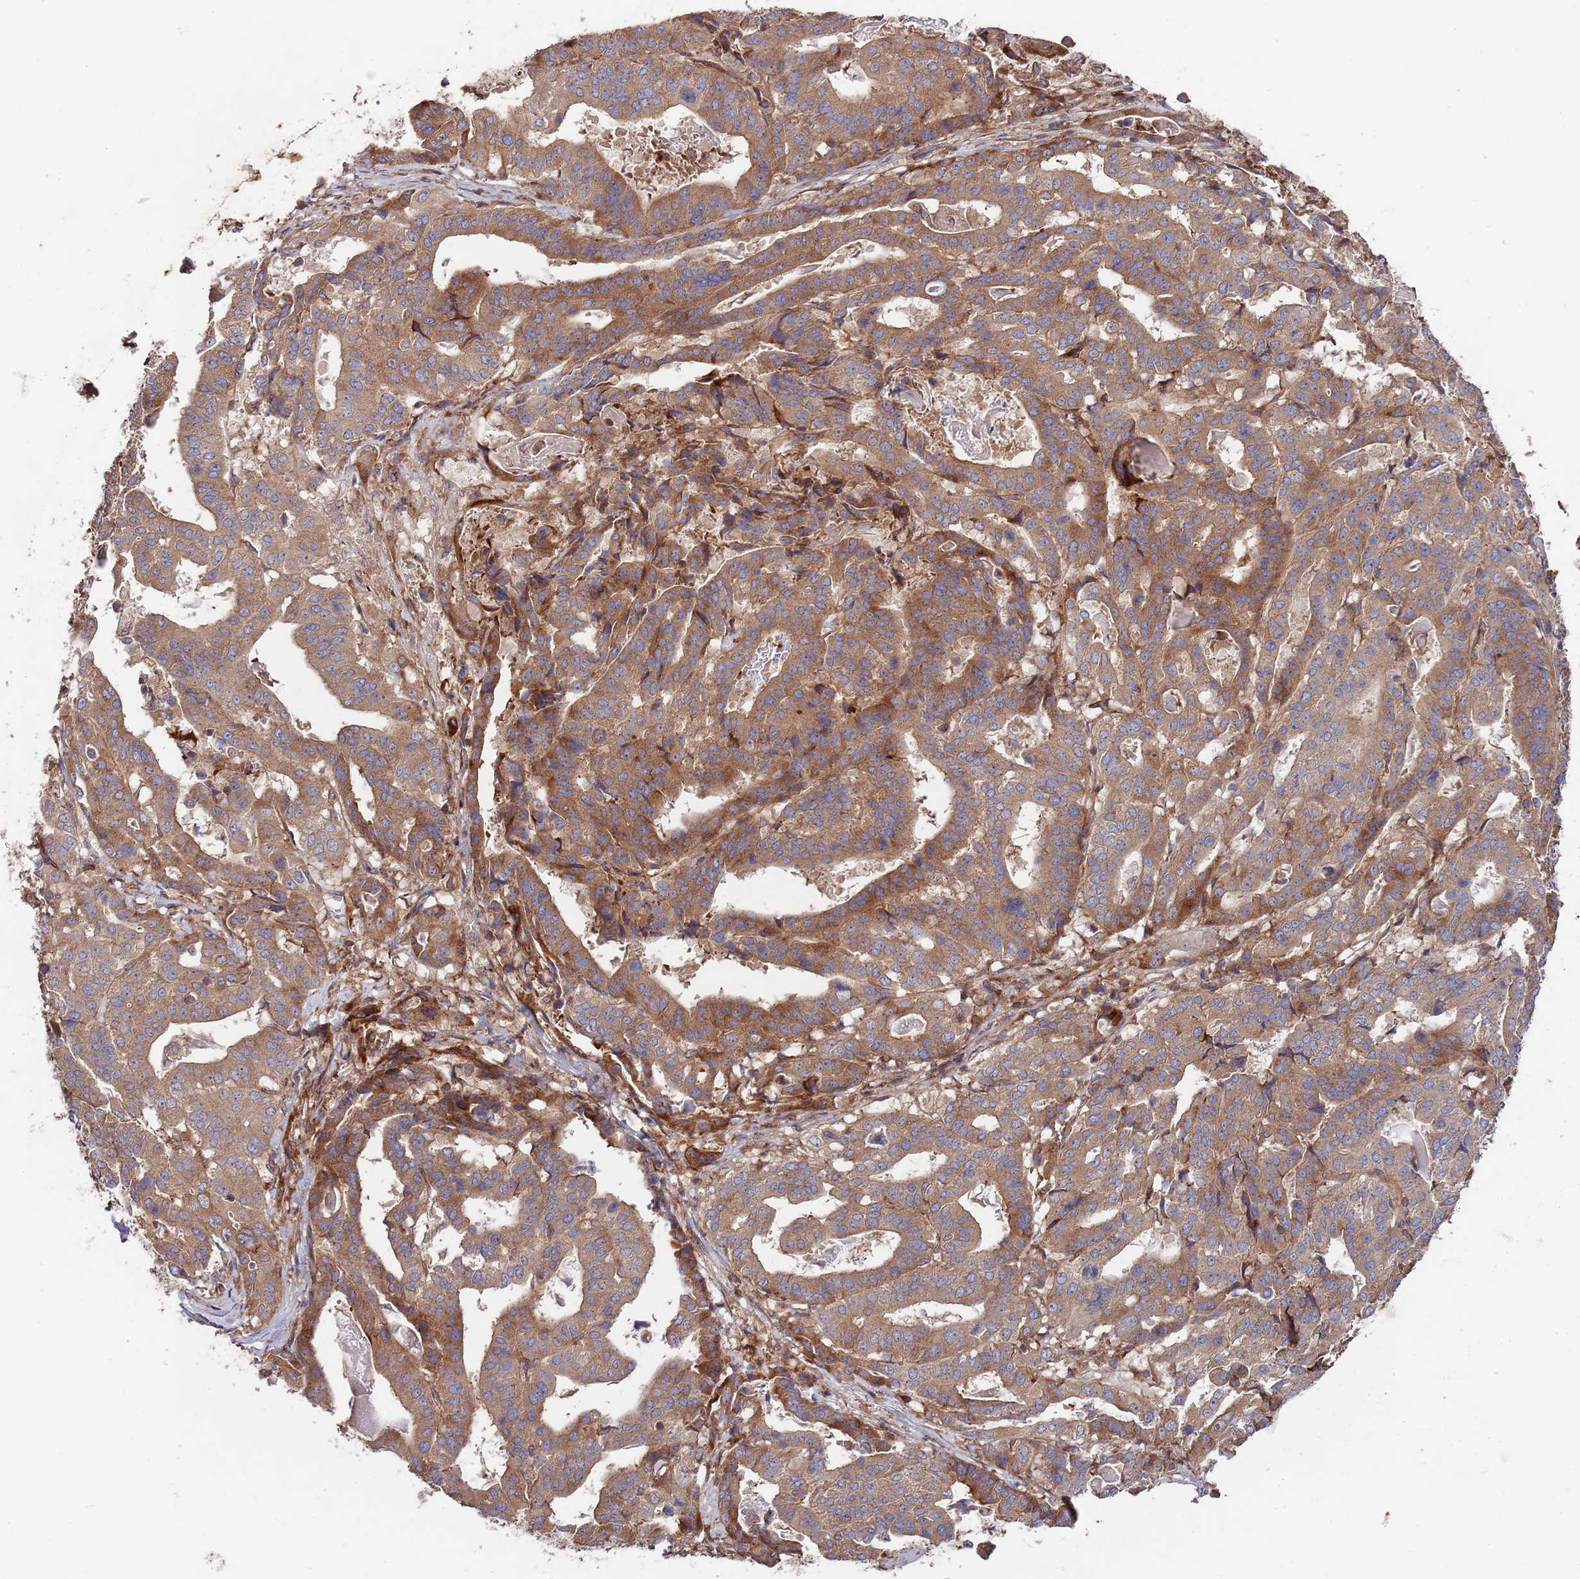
{"staining": {"intensity": "moderate", "quantity": ">75%", "location": "cytoplasmic/membranous"}, "tissue": "stomach cancer", "cell_type": "Tumor cells", "image_type": "cancer", "snomed": [{"axis": "morphology", "description": "Adenocarcinoma, NOS"}, {"axis": "topography", "description": "Stomach"}], "caption": "The histopathology image demonstrates staining of stomach cancer, revealing moderate cytoplasmic/membranous protein staining (brown color) within tumor cells.", "gene": "RNF19B", "patient": {"sex": "male", "age": 48}}